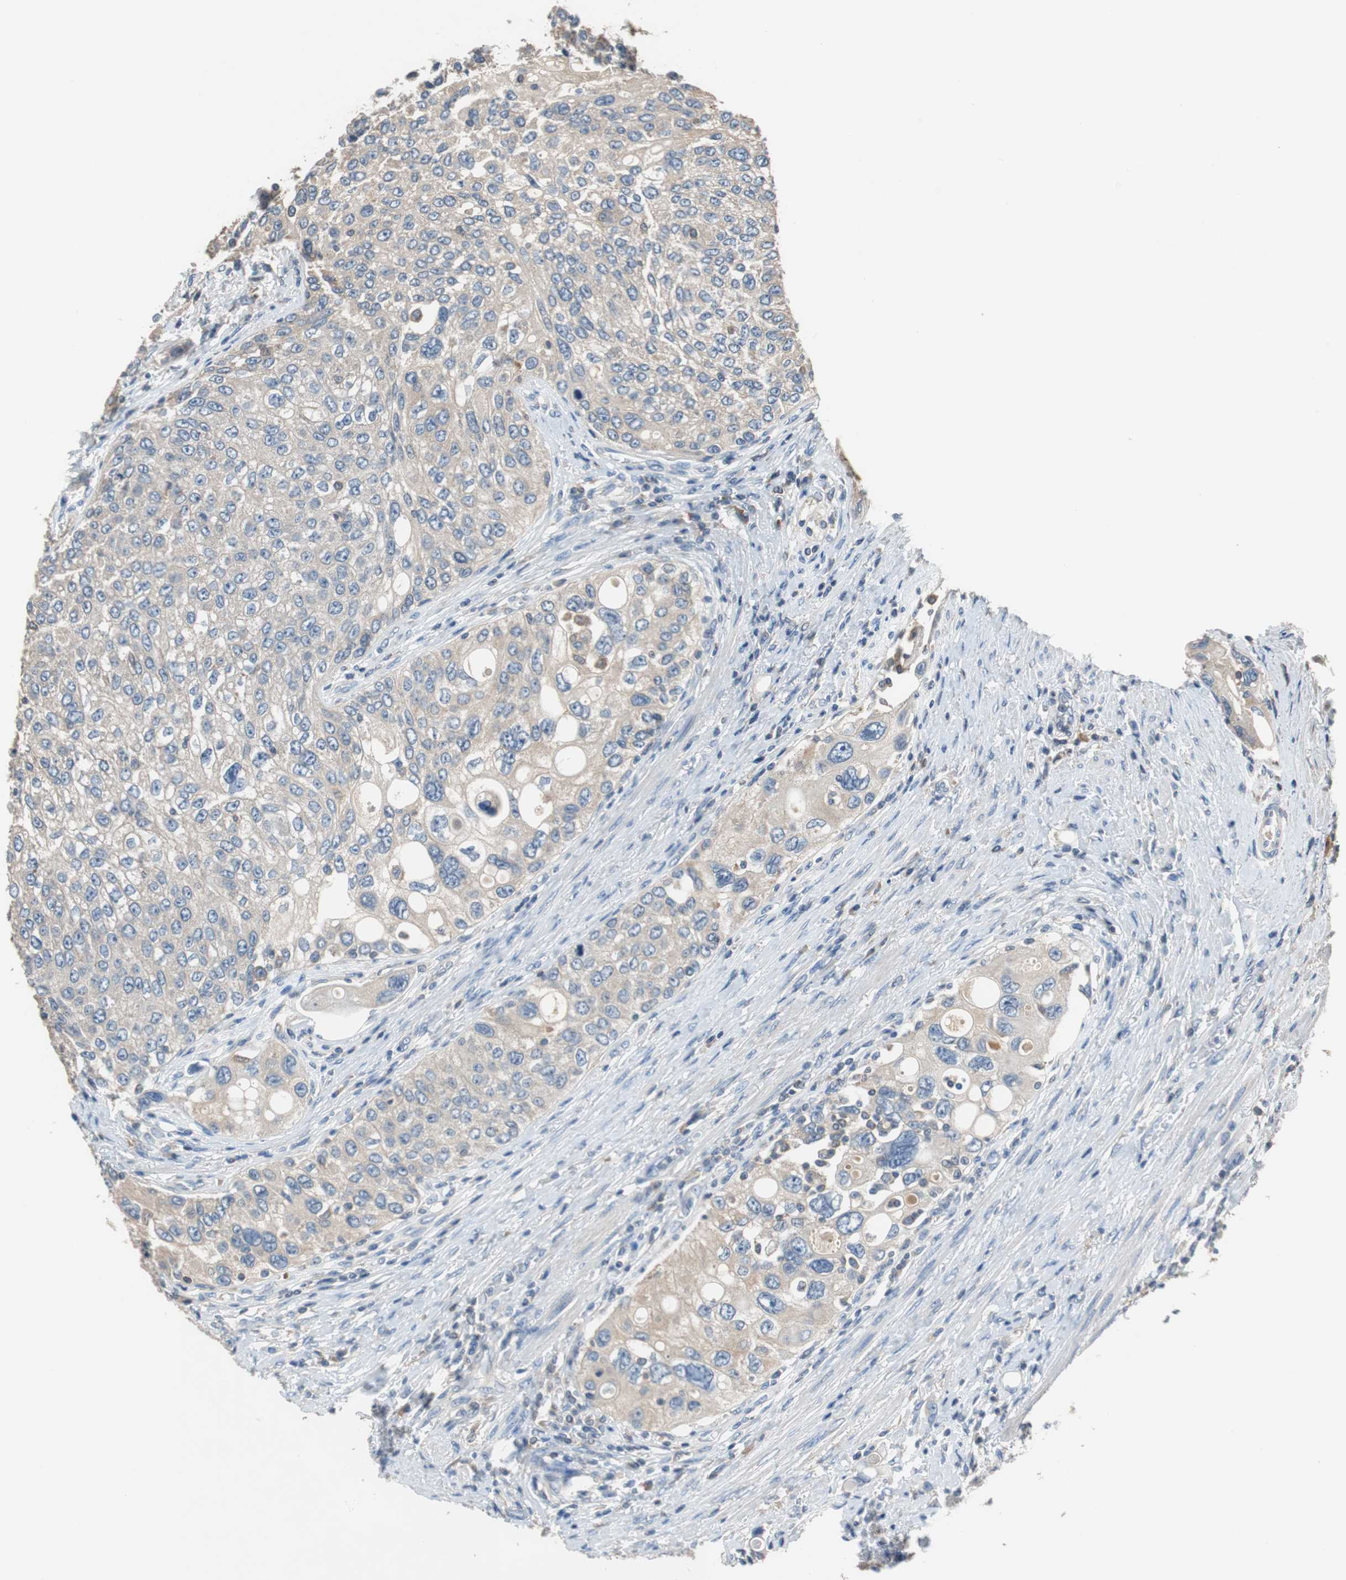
{"staining": {"intensity": "weak", "quantity": ">75%", "location": "cytoplasmic/membranous"}, "tissue": "urothelial cancer", "cell_type": "Tumor cells", "image_type": "cancer", "snomed": [{"axis": "morphology", "description": "Urothelial carcinoma, High grade"}, {"axis": "topography", "description": "Urinary bladder"}], "caption": "A low amount of weak cytoplasmic/membranous staining is present in approximately >75% of tumor cells in urothelial cancer tissue.", "gene": "PRKCA", "patient": {"sex": "female", "age": 56}}